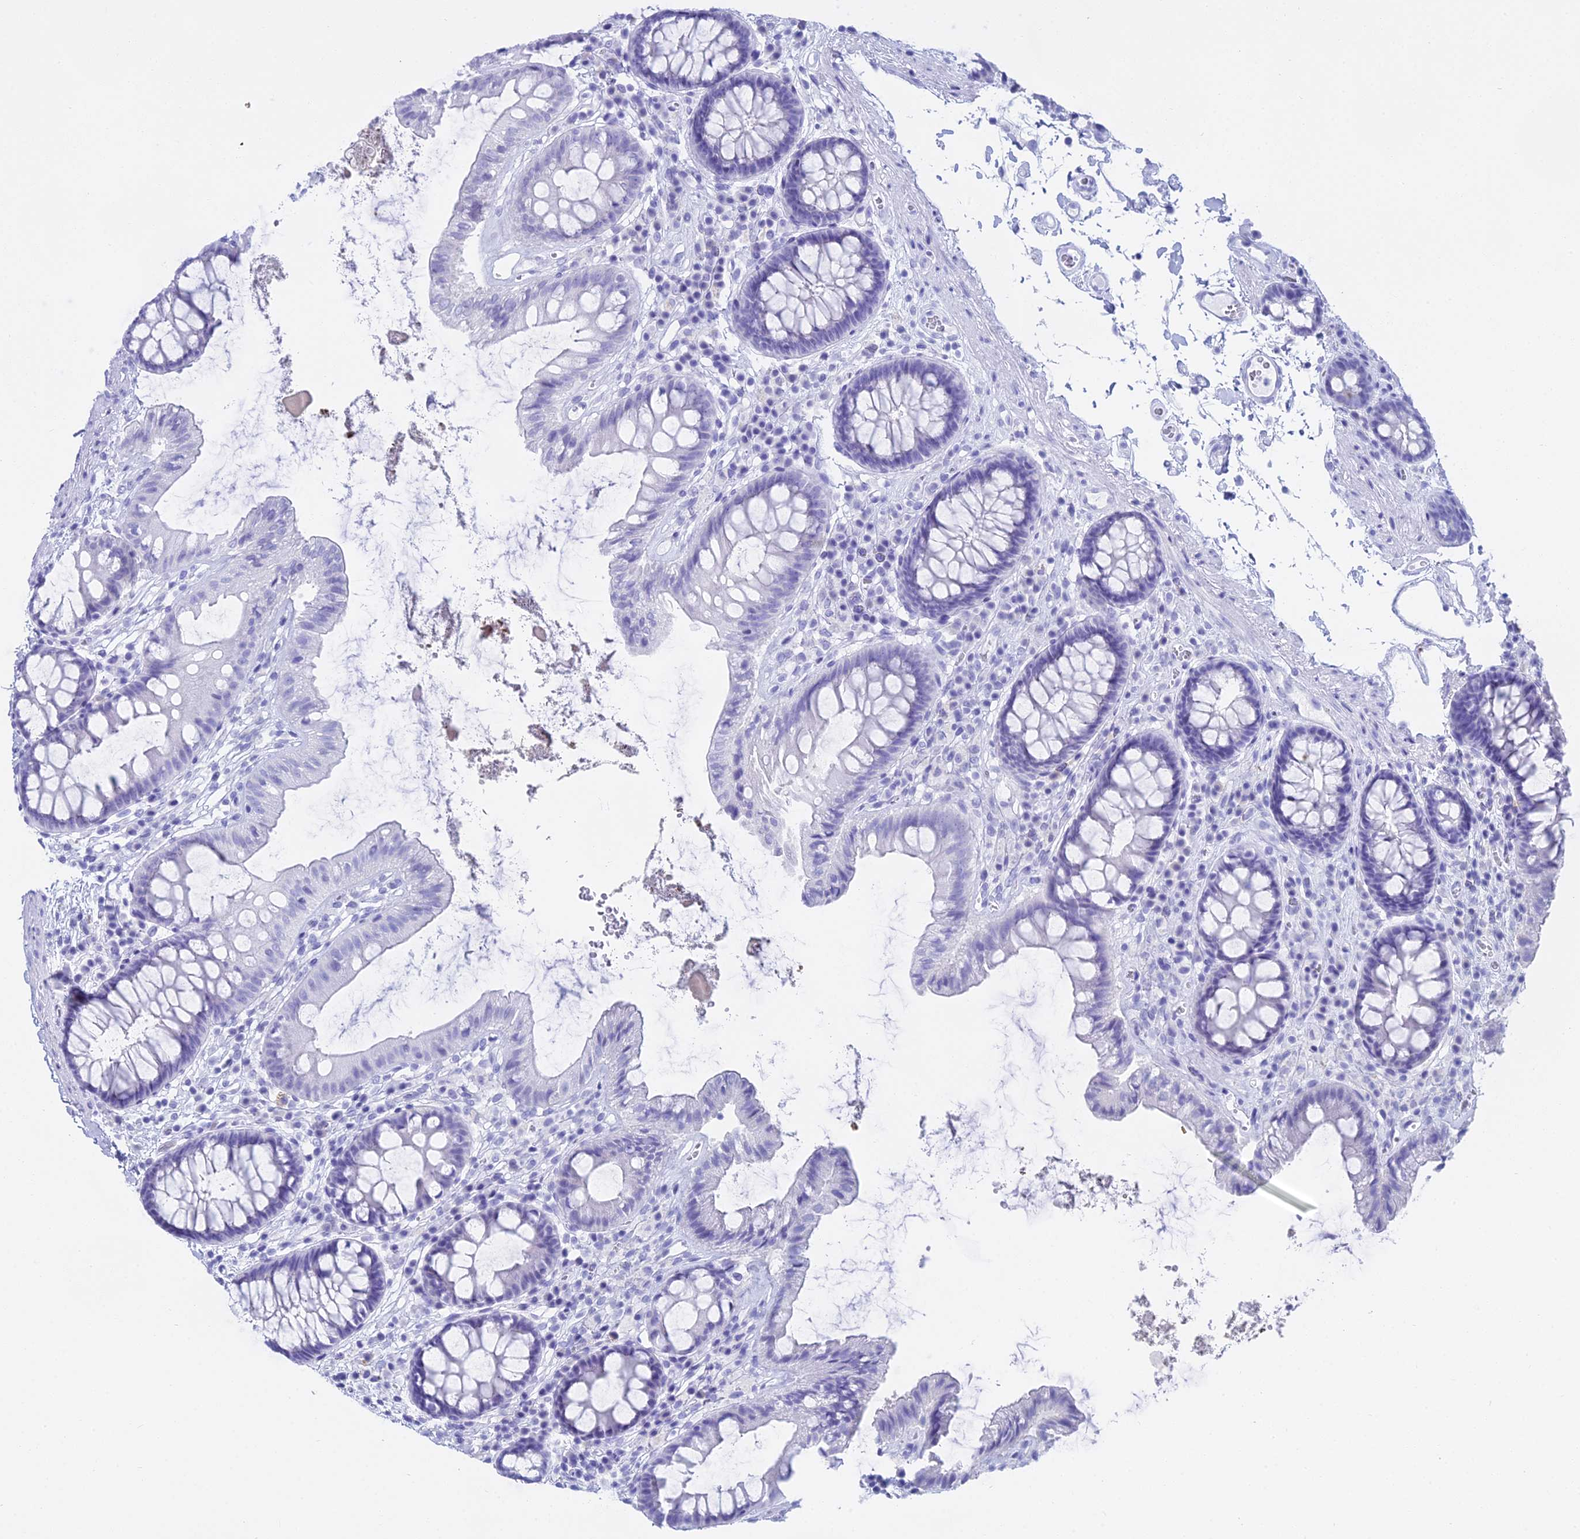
{"staining": {"intensity": "negative", "quantity": "none", "location": "none"}, "tissue": "colon", "cell_type": "Endothelial cells", "image_type": "normal", "snomed": [{"axis": "morphology", "description": "Normal tissue, NOS"}, {"axis": "topography", "description": "Colon"}], "caption": "High magnification brightfield microscopy of benign colon stained with DAB (brown) and counterstained with hematoxylin (blue): endothelial cells show no significant expression. (Brightfield microscopy of DAB (3,3'-diaminobenzidine) IHC at high magnification).", "gene": "CGB1", "patient": {"sex": "male", "age": 84}}